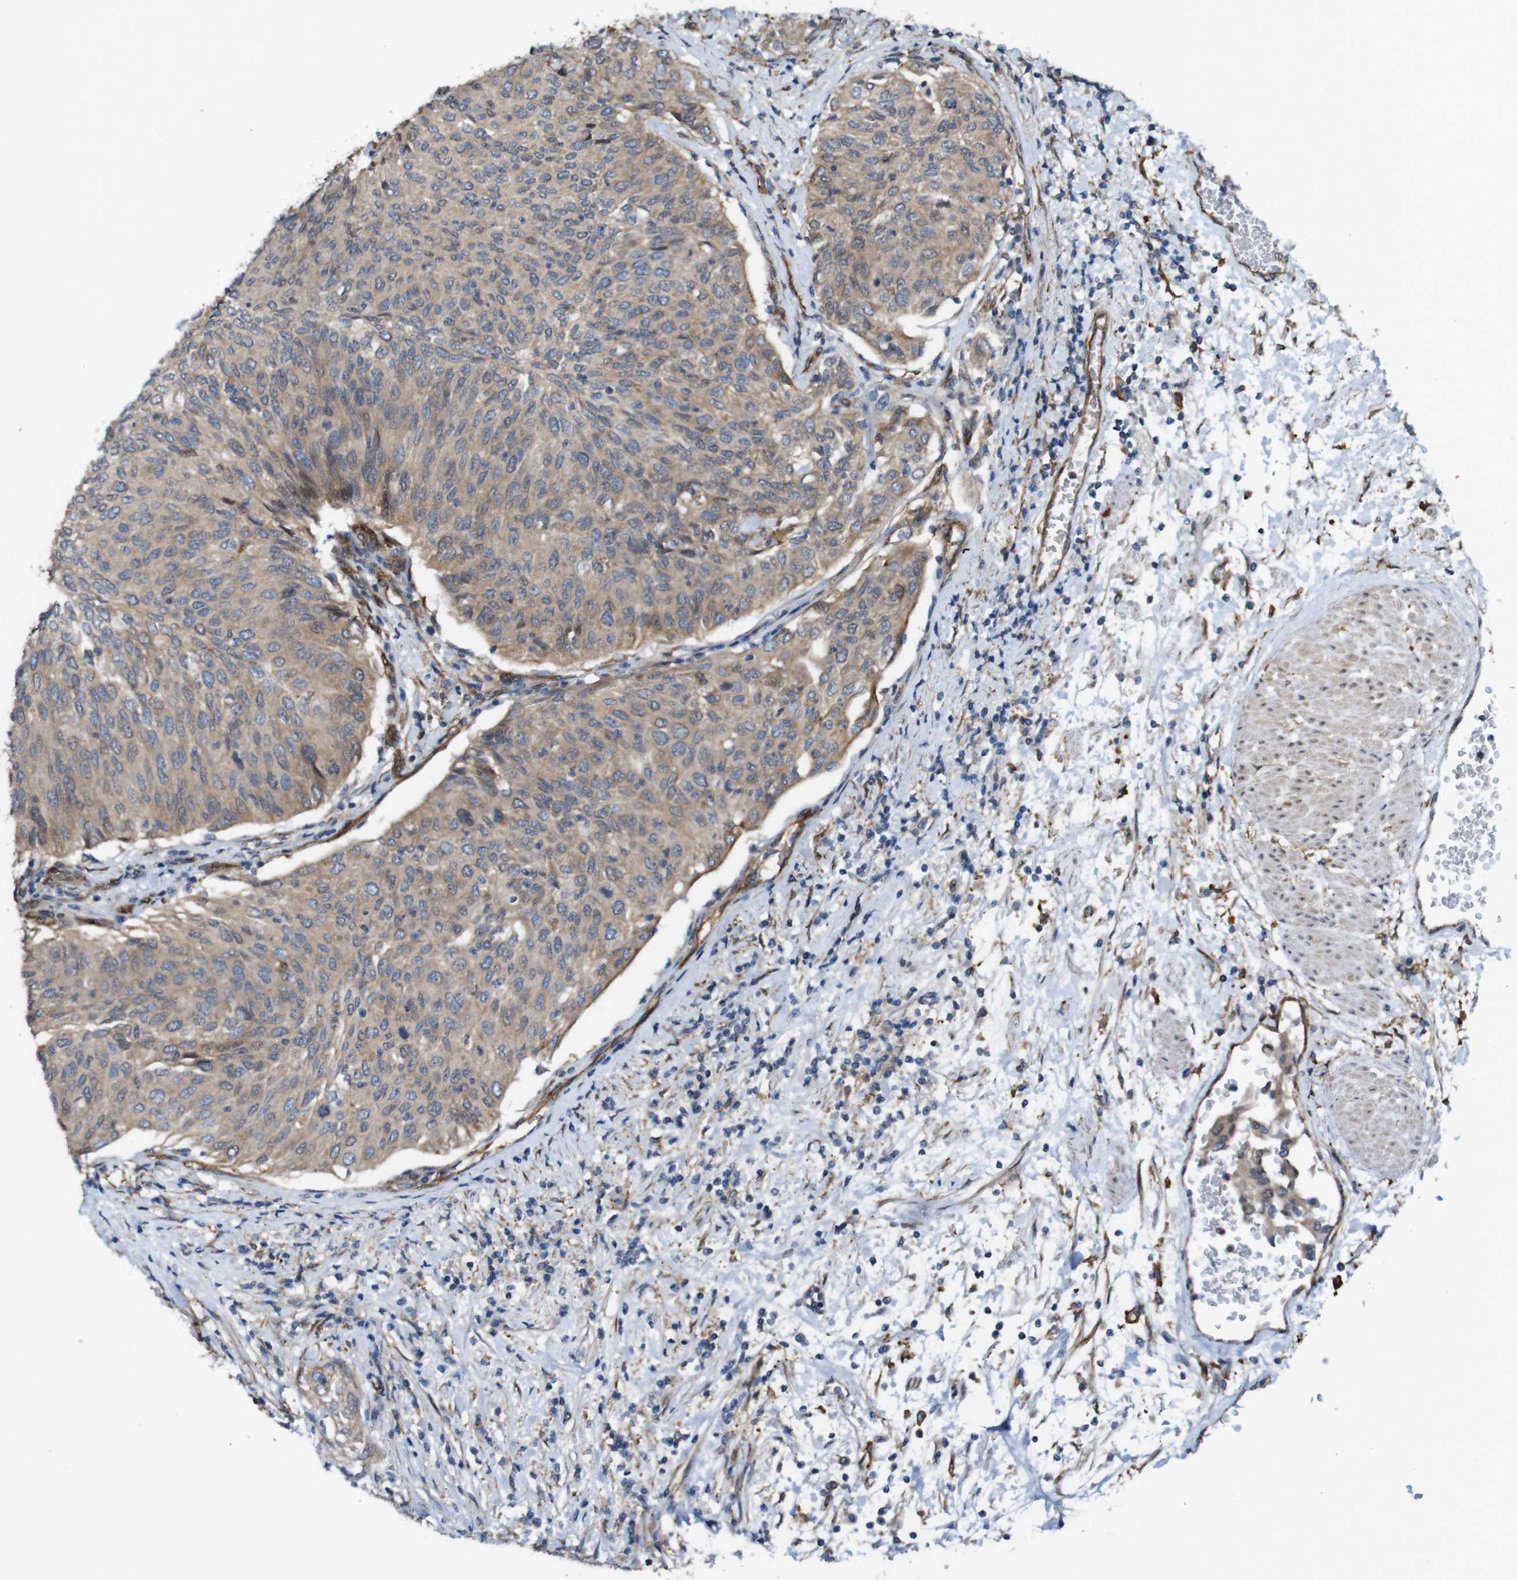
{"staining": {"intensity": "weak", "quantity": ">75%", "location": "cytoplasmic/membranous"}, "tissue": "urothelial cancer", "cell_type": "Tumor cells", "image_type": "cancer", "snomed": [{"axis": "morphology", "description": "Urothelial carcinoma, Low grade"}, {"axis": "topography", "description": "Urinary bladder"}], "caption": "Low-grade urothelial carcinoma stained for a protein (brown) displays weak cytoplasmic/membranous positive expression in about >75% of tumor cells.", "gene": "PTGER4", "patient": {"sex": "female", "age": 79}}